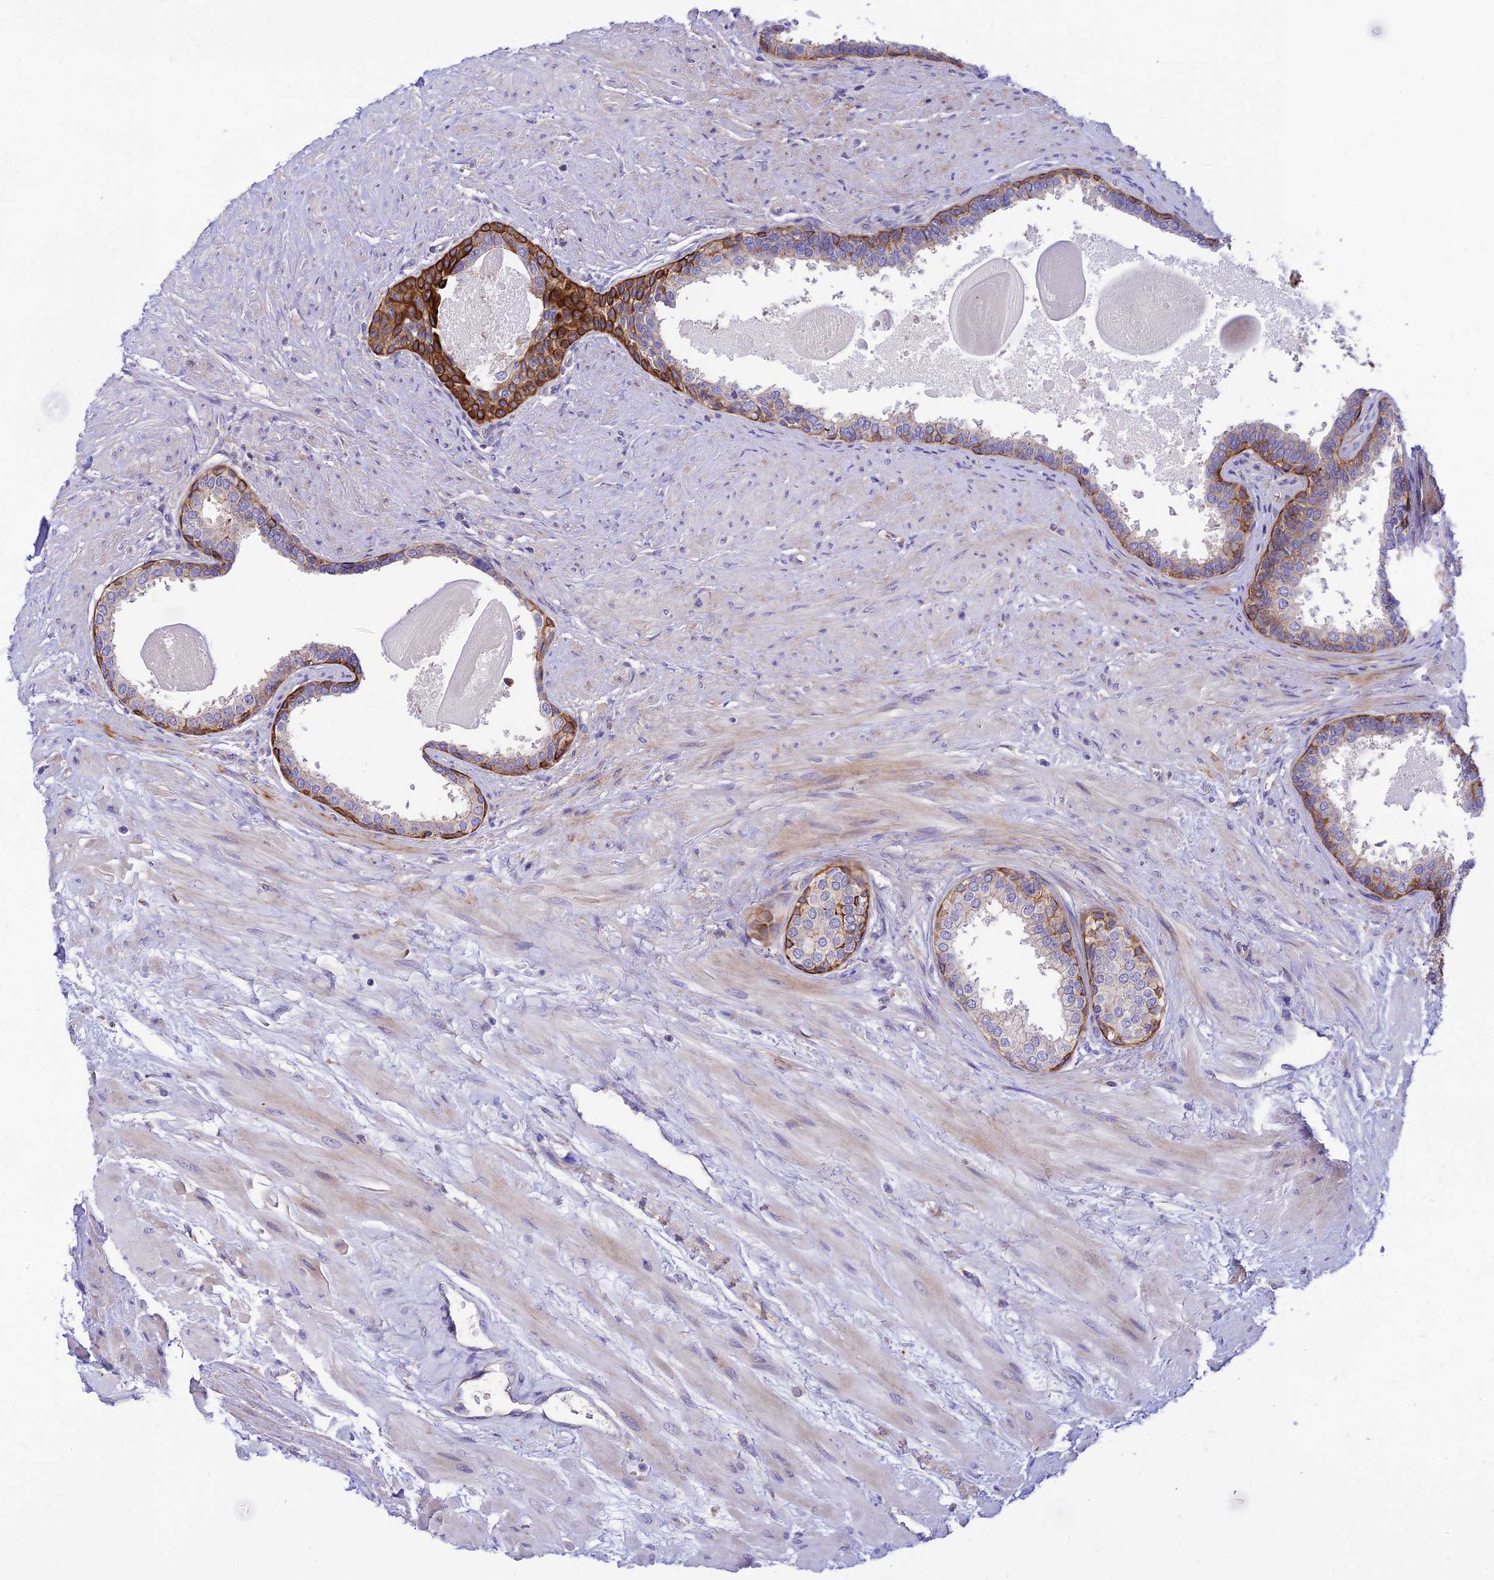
{"staining": {"intensity": "moderate", "quantity": "<25%", "location": "cytoplasmic/membranous"}, "tissue": "prostate", "cell_type": "Glandular cells", "image_type": "normal", "snomed": [{"axis": "morphology", "description": "Normal tissue, NOS"}, {"axis": "topography", "description": "Prostate"}], "caption": "Benign prostate exhibits moderate cytoplasmic/membranous positivity in about <25% of glandular cells (DAB (3,3'-diaminobenzidine) IHC with brightfield microscopy, high magnification)..", "gene": "CCDC157", "patient": {"sex": "male", "age": 57}}